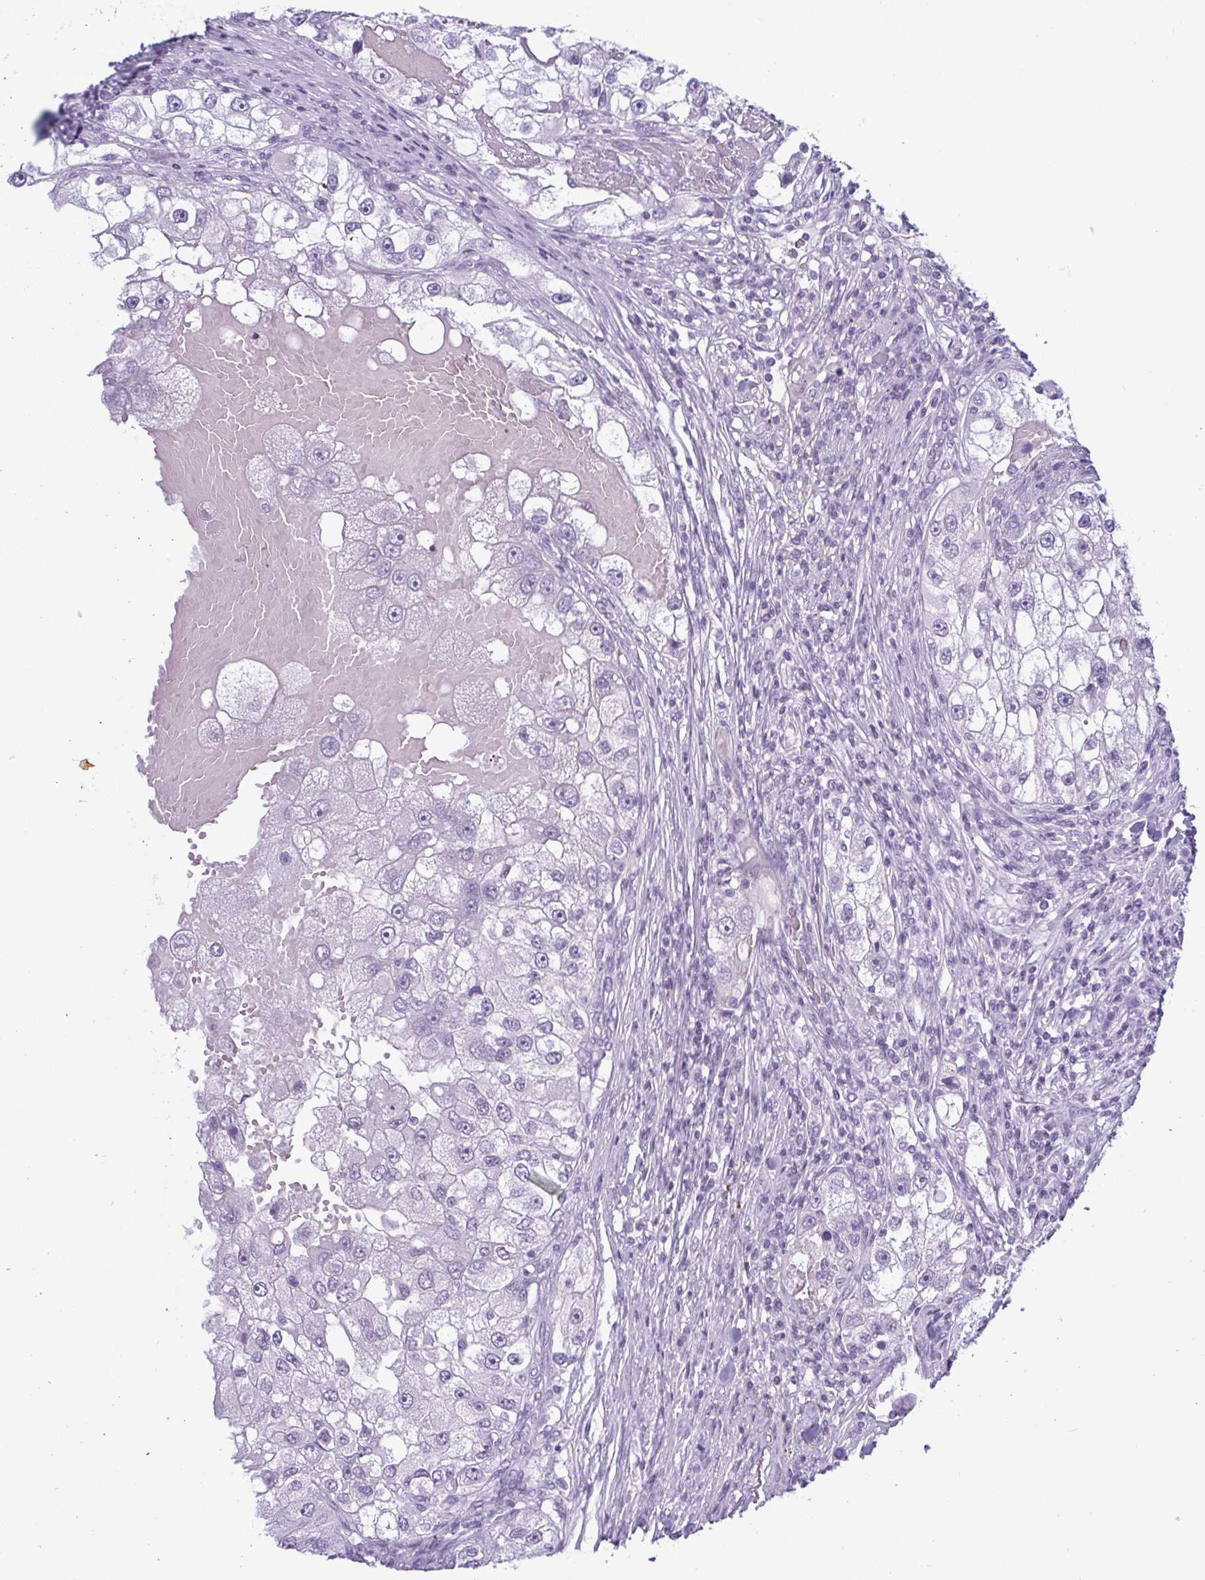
{"staining": {"intensity": "negative", "quantity": "none", "location": "none"}, "tissue": "renal cancer", "cell_type": "Tumor cells", "image_type": "cancer", "snomed": [{"axis": "morphology", "description": "Adenocarcinoma, NOS"}, {"axis": "topography", "description": "Kidney"}], "caption": "There is no significant positivity in tumor cells of renal adenocarcinoma.", "gene": "KRT10", "patient": {"sex": "male", "age": 63}}